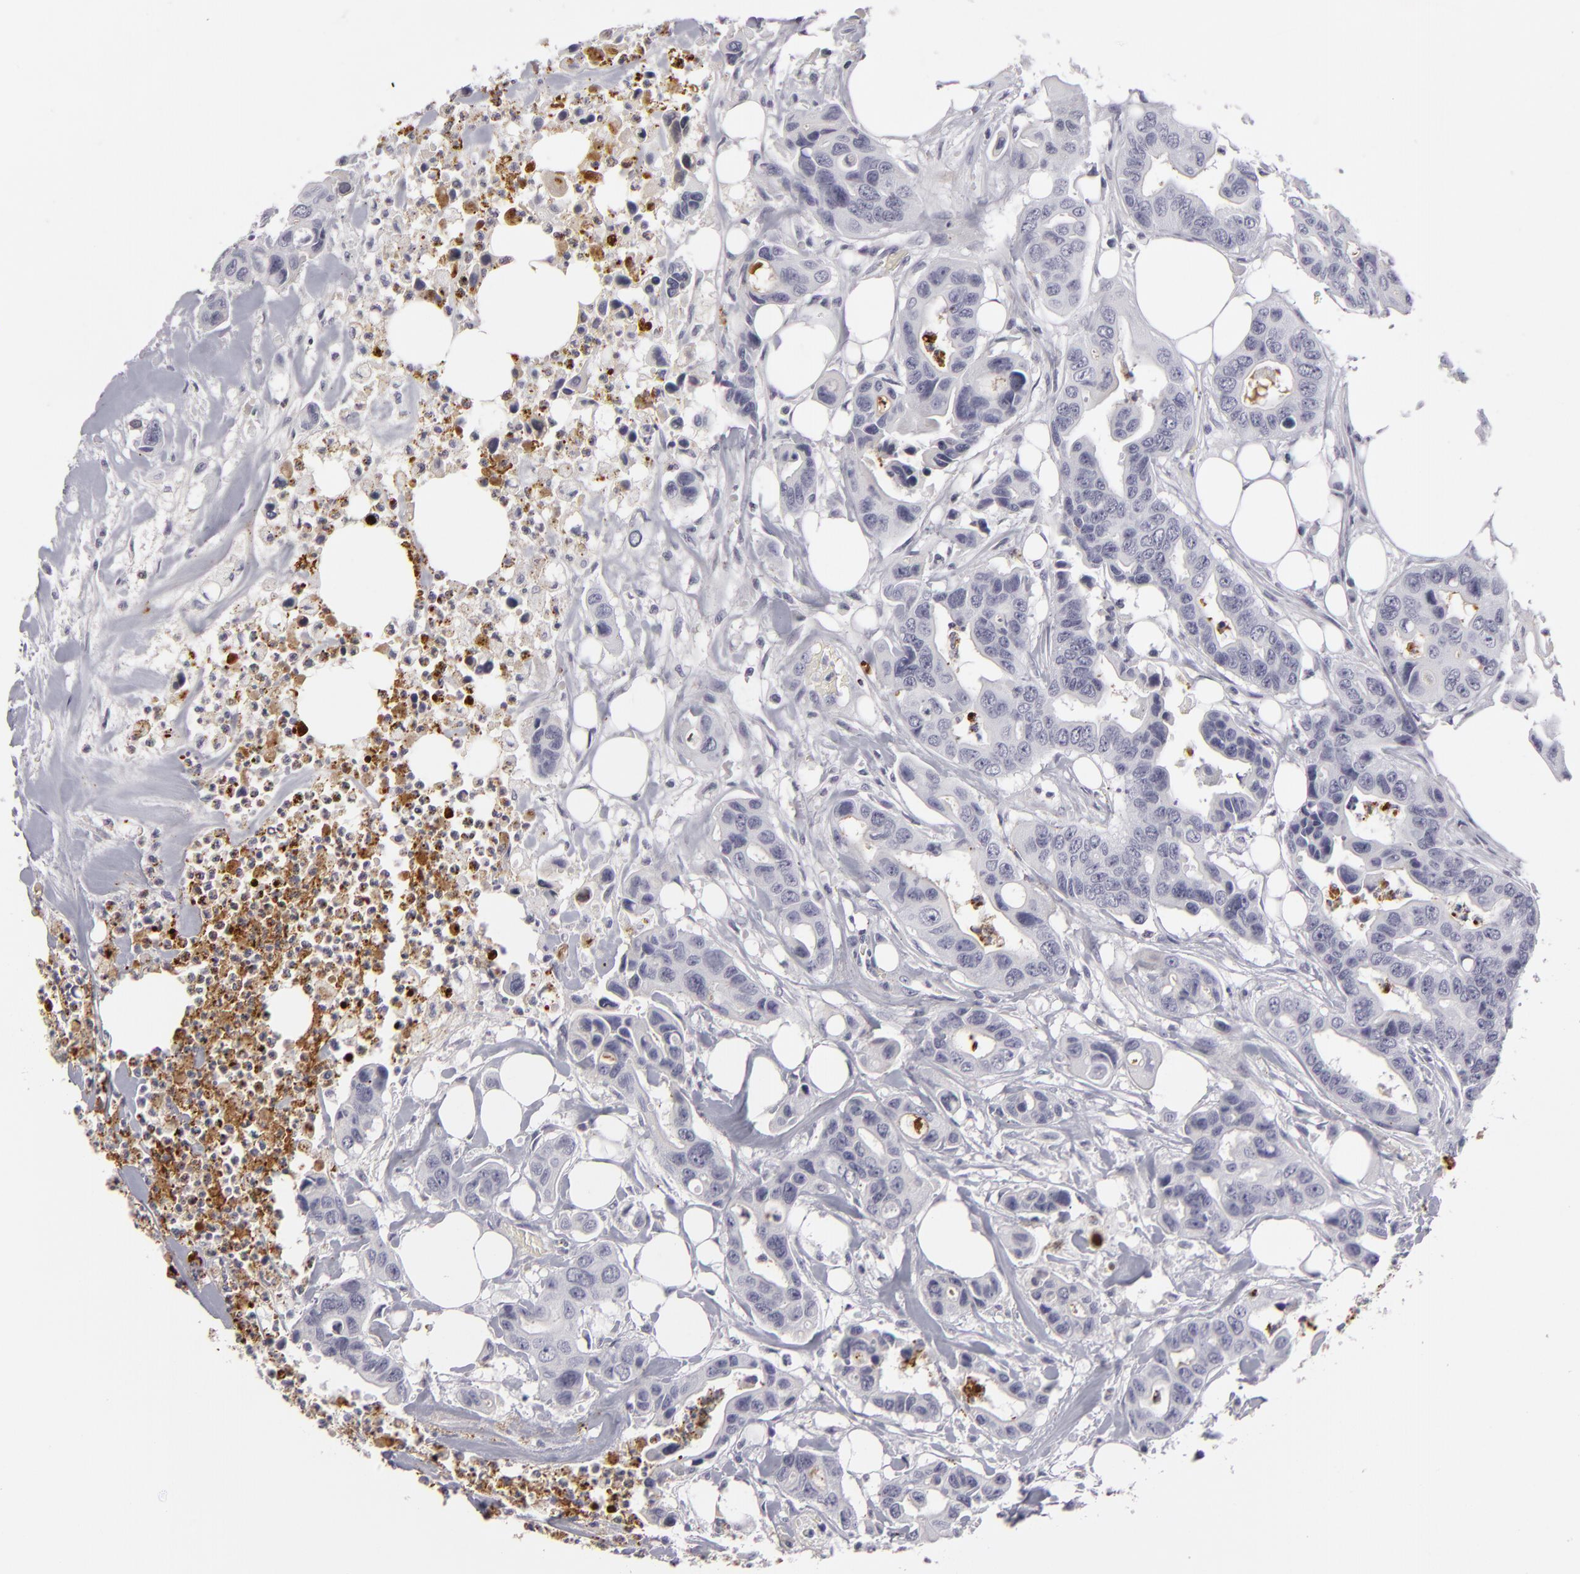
{"staining": {"intensity": "negative", "quantity": "none", "location": "none"}, "tissue": "colorectal cancer", "cell_type": "Tumor cells", "image_type": "cancer", "snomed": [{"axis": "morphology", "description": "Adenocarcinoma, NOS"}, {"axis": "topography", "description": "Colon"}], "caption": "The photomicrograph exhibits no significant positivity in tumor cells of colorectal adenocarcinoma.", "gene": "C9", "patient": {"sex": "female", "age": 70}}